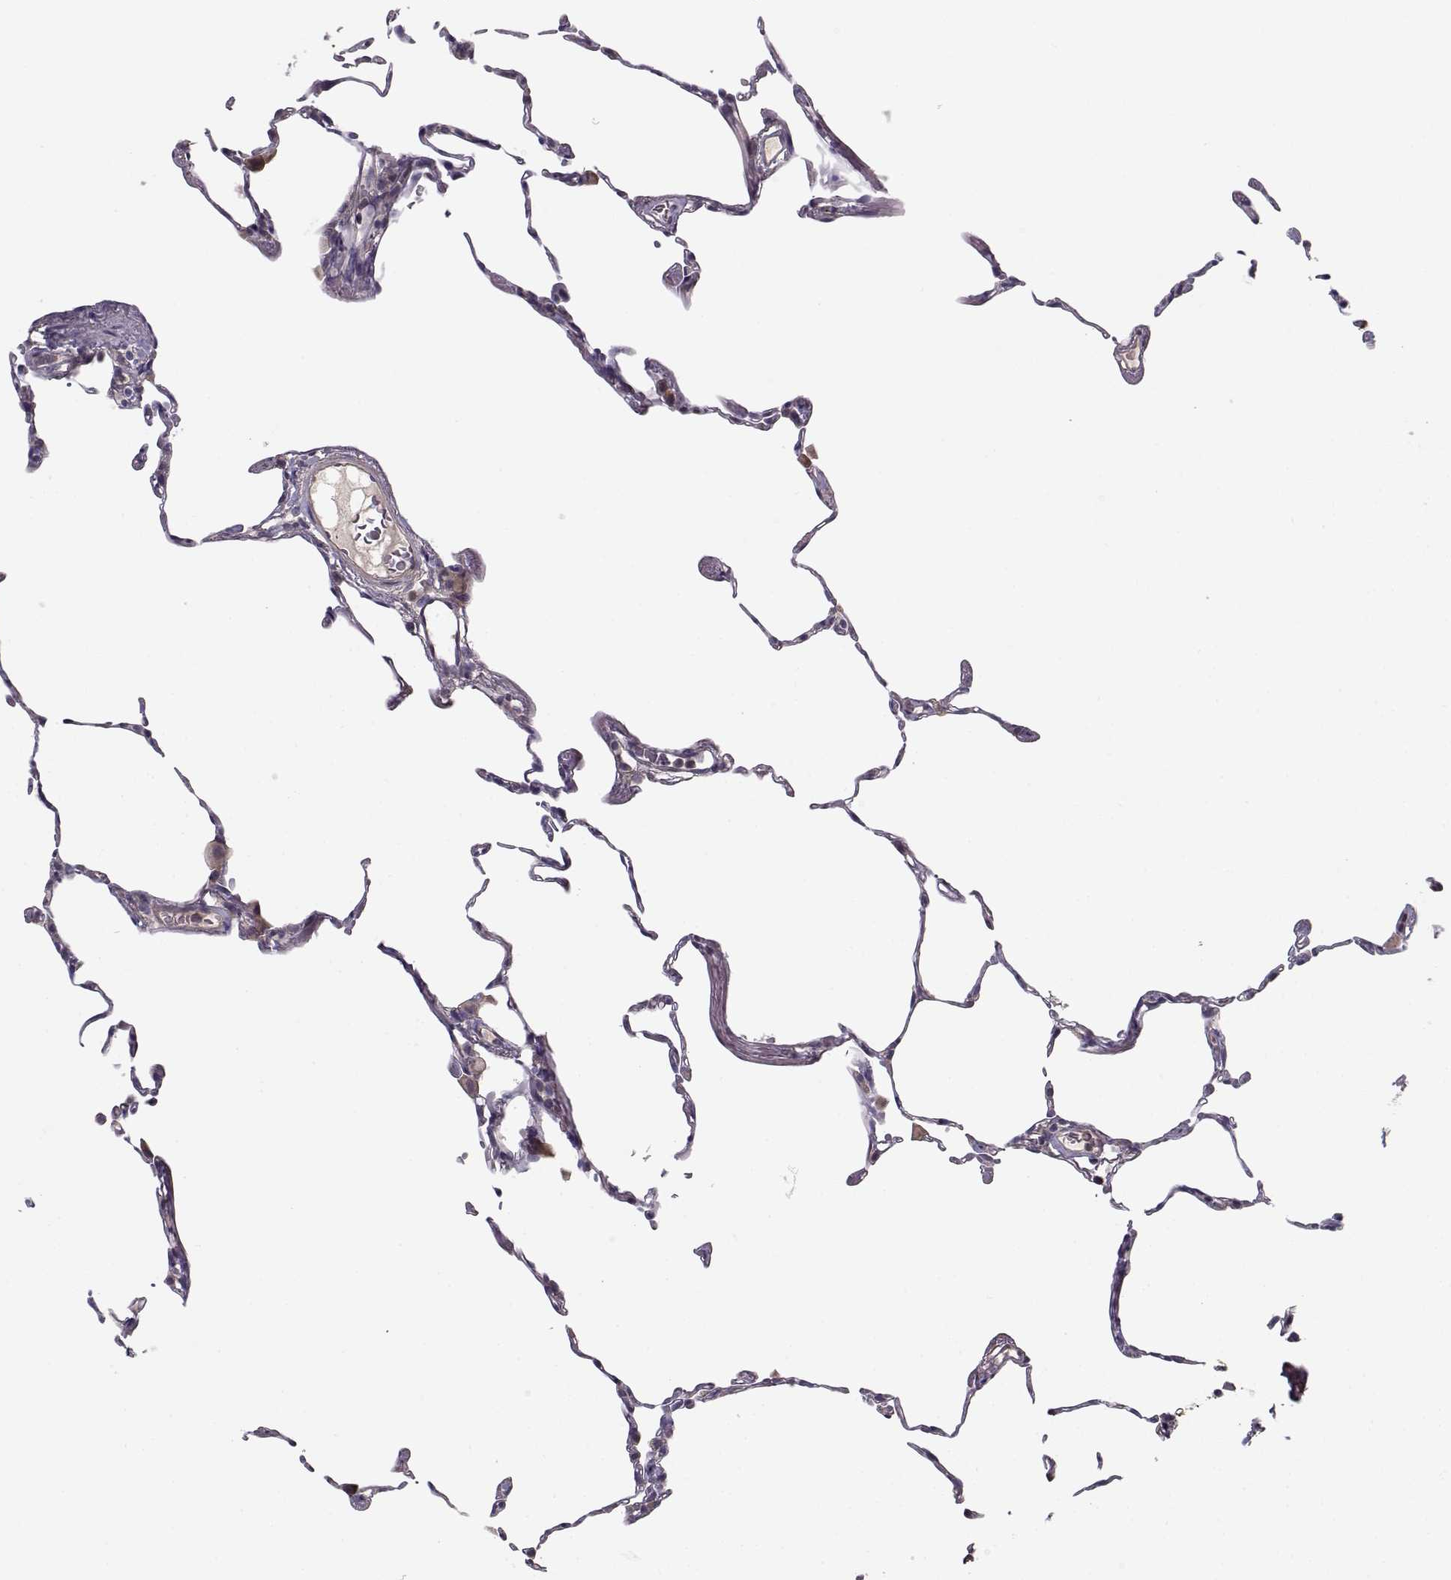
{"staining": {"intensity": "negative", "quantity": "none", "location": "none"}, "tissue": "lung", "cell_type": "Alveolar cells", "image_type": "normal", "snomed": [{"axis": "morphology", "description": "Normal tissue, NOS"}, {"axis": "topography", "description": "Lung"}], "caption": "This image is of benign lung stained with immunohistochemistry (IHC) to label a protein in brown with the nuclei are counter-stained blue. There is no positivity in alveolar cells.", "gene": "ENTPD8", "patient": {"sex": "female", "age": 57}}